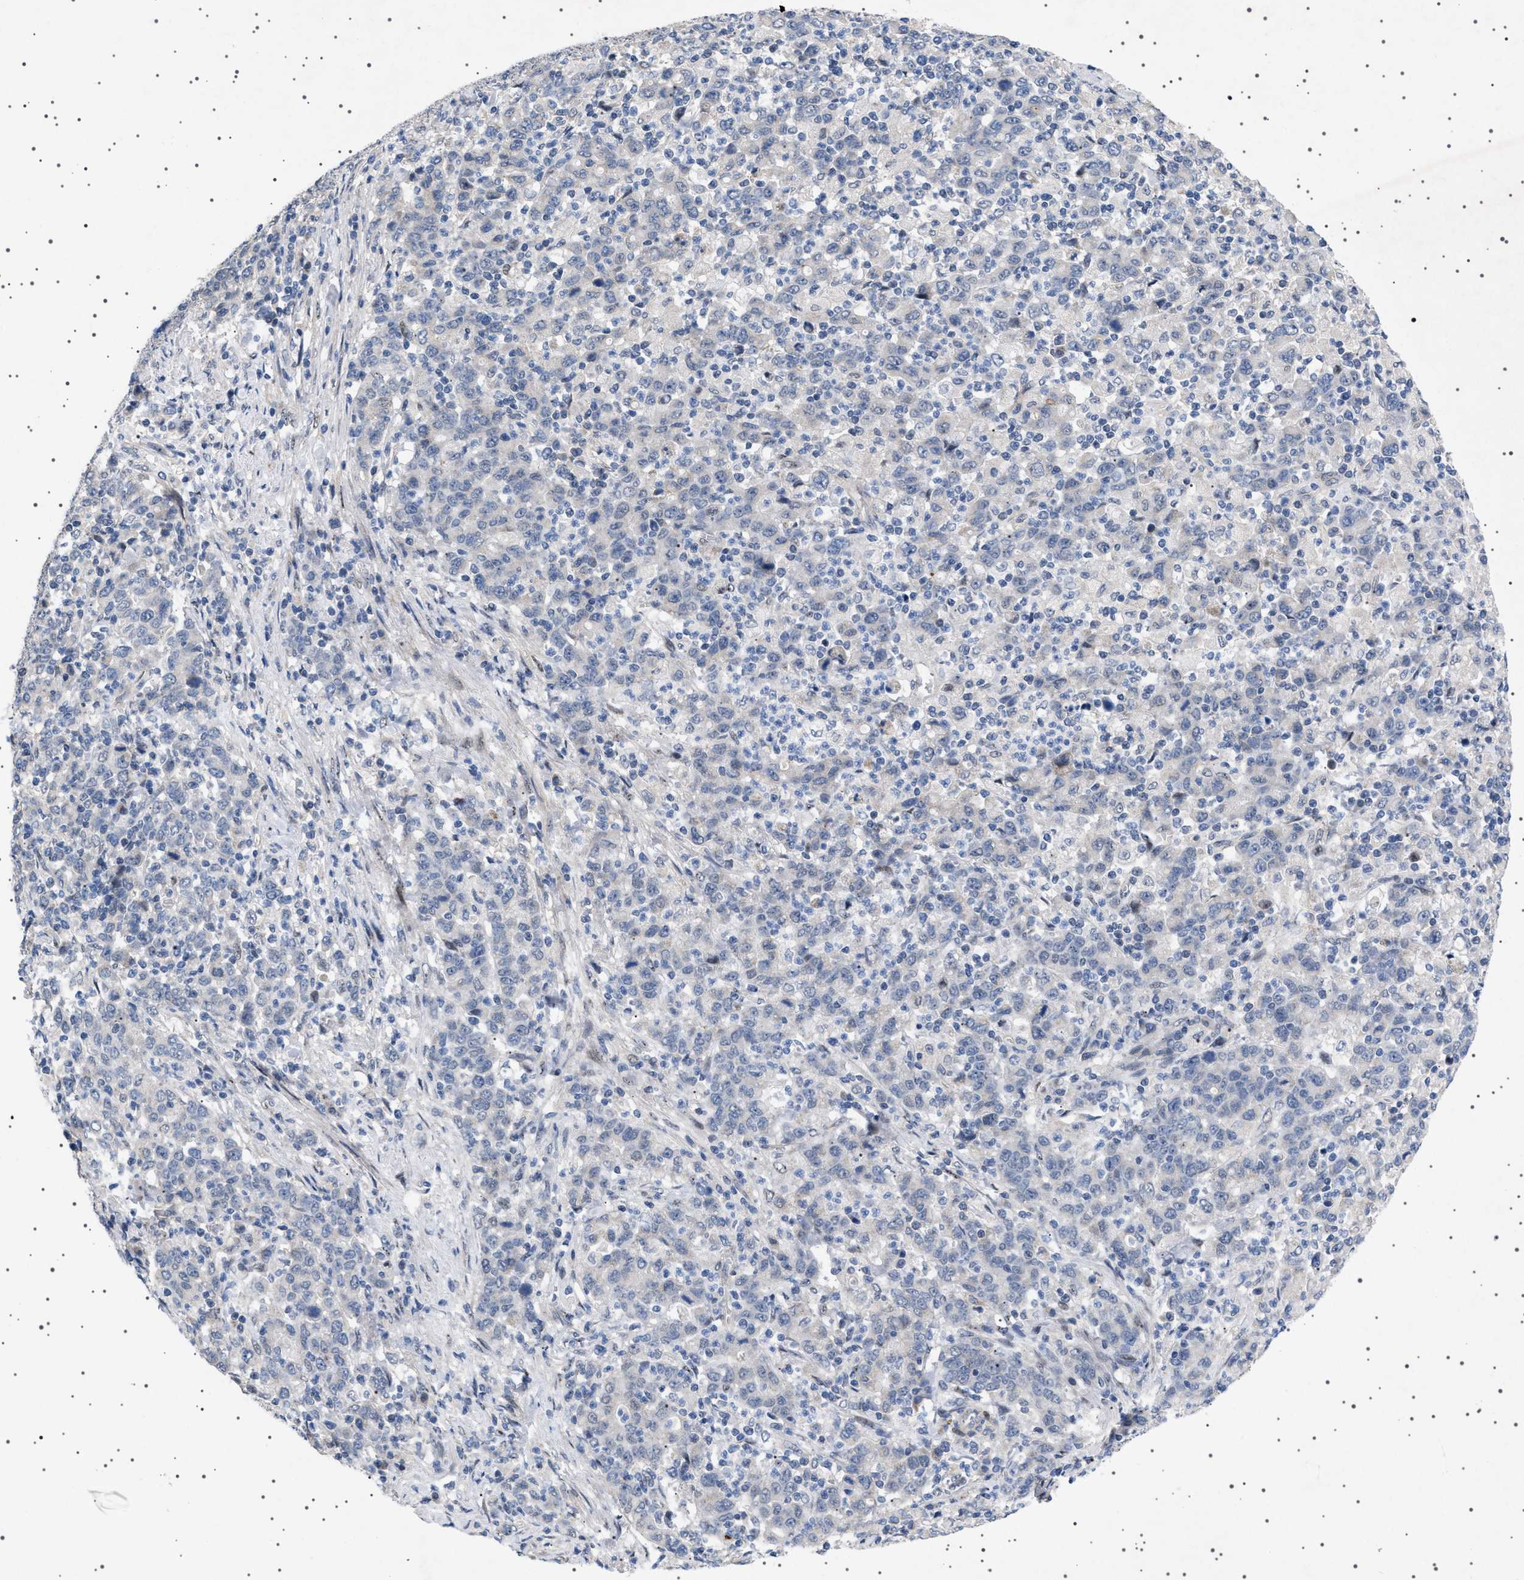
{"staining": {"intensity": "negative", "quantity": "none", "location": "none"}, "tissue": "stomach cancer", "cell_type": "Tumor cells", "image_type": "cancer", "snomed": [{"axis": "morphology", "description": "Adenocarcinoma, NOS"}, {"axis": "topography", "description": "Stomach, upper"}], "caption": "Tumor cells are negative for protein expression in human stomach cancer.", "gene": "HTR1A", "patient": {"sex": "male", "age": 69}}